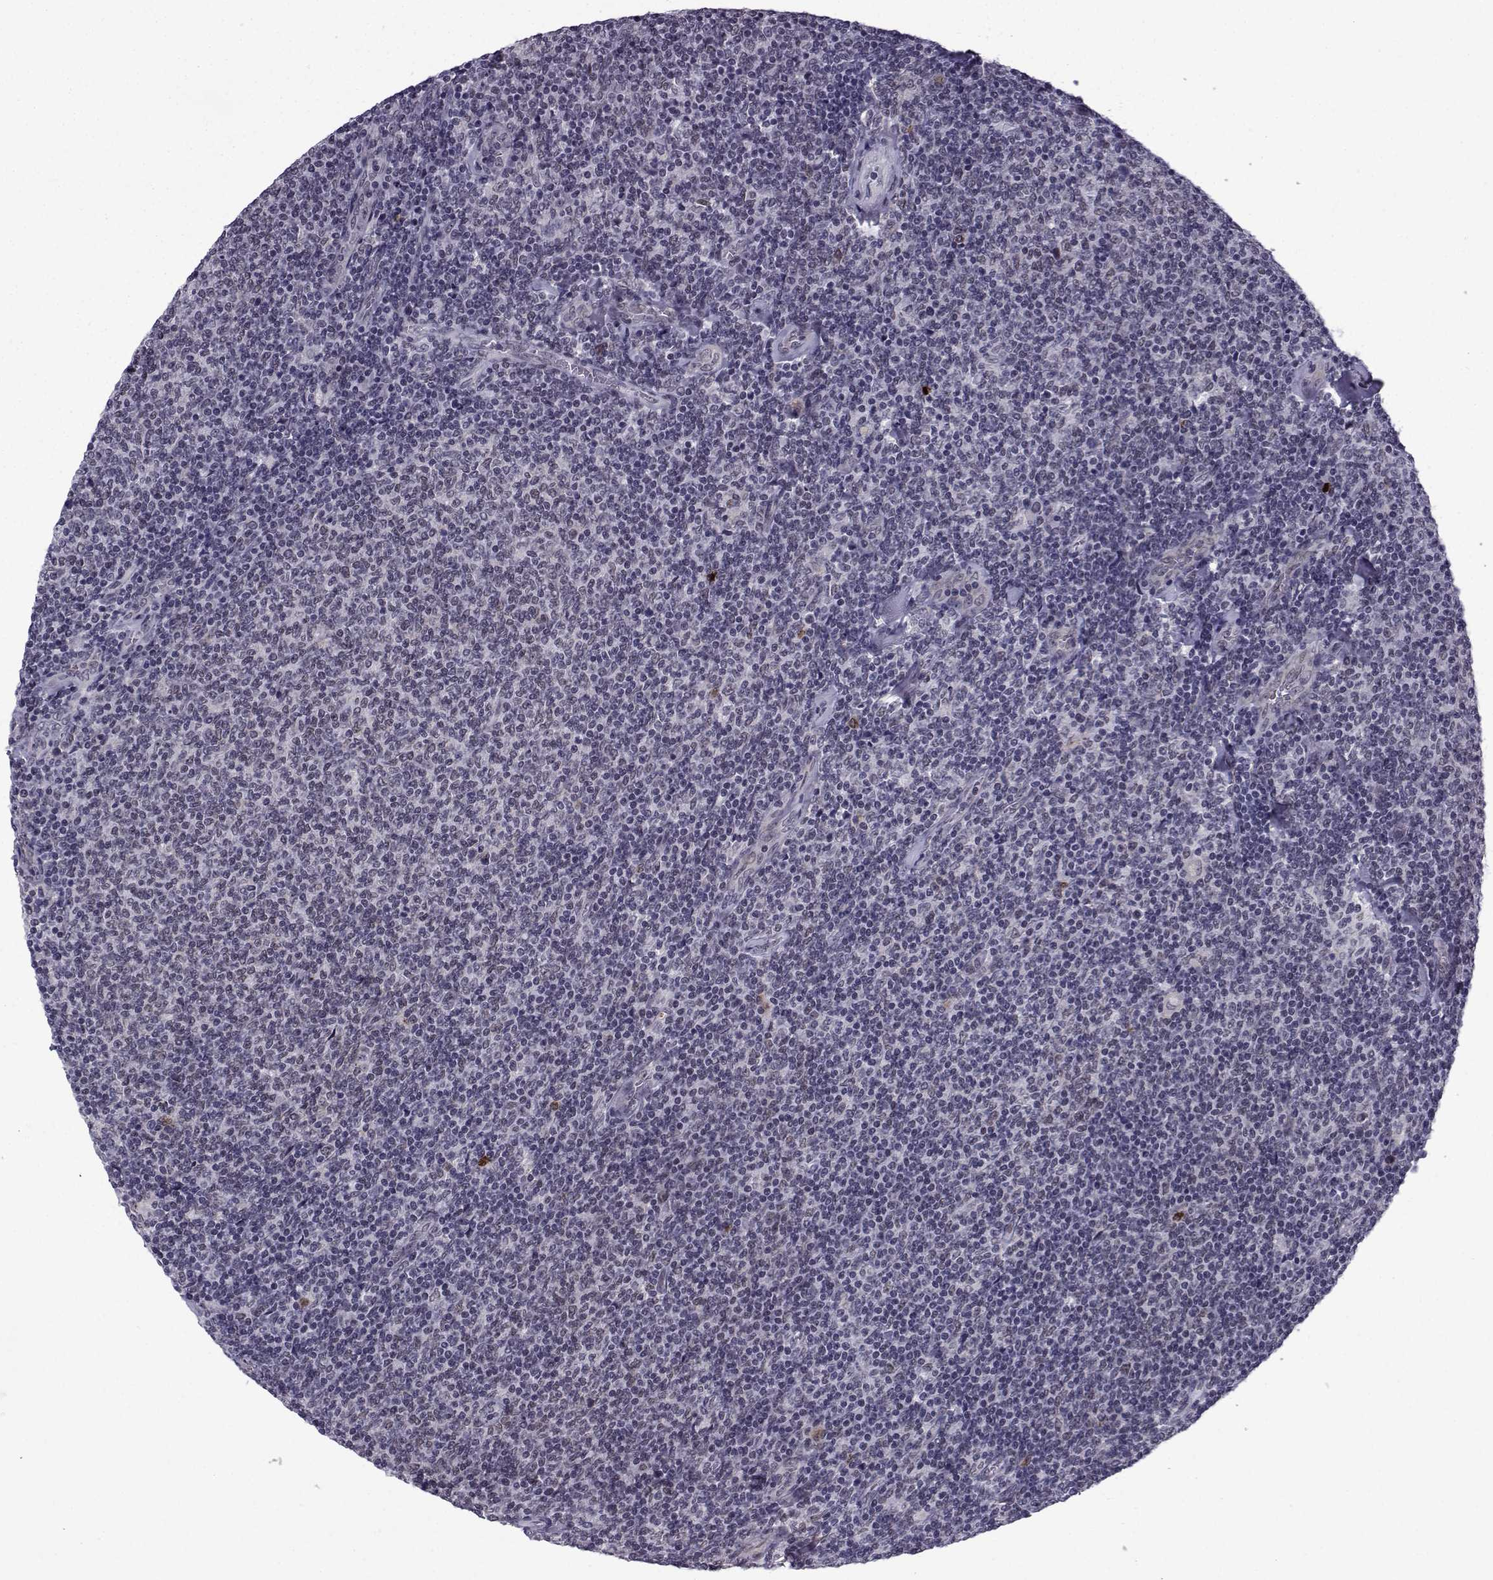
{"staining": {"intensity": "negative", "quantity": "none", "location": "none"}, "tissue": "lymphoma", "cell_type": "Tumor cells", "image_type": "cancer", "snomed": [{"axis": "morphology", "description": "Malignant lymphoma, non-Hodgkin's type, Low grade"}, {"axis": "topography", "description": "Lymph node"}], "caption": "This photomicrograph is of low-grade malignant lymphoma, non-Hodgkin's type stained with immunohistochemistry to label a protein in brown with the nuclei are counter-stained blue. There is no positivity in tumor cells. (DAB (3,3'-diaminobenzidine) IHC with hematoxylin counter stain).", "gene": "RBM24", "patient": {"sex": "male", "age": 52}}